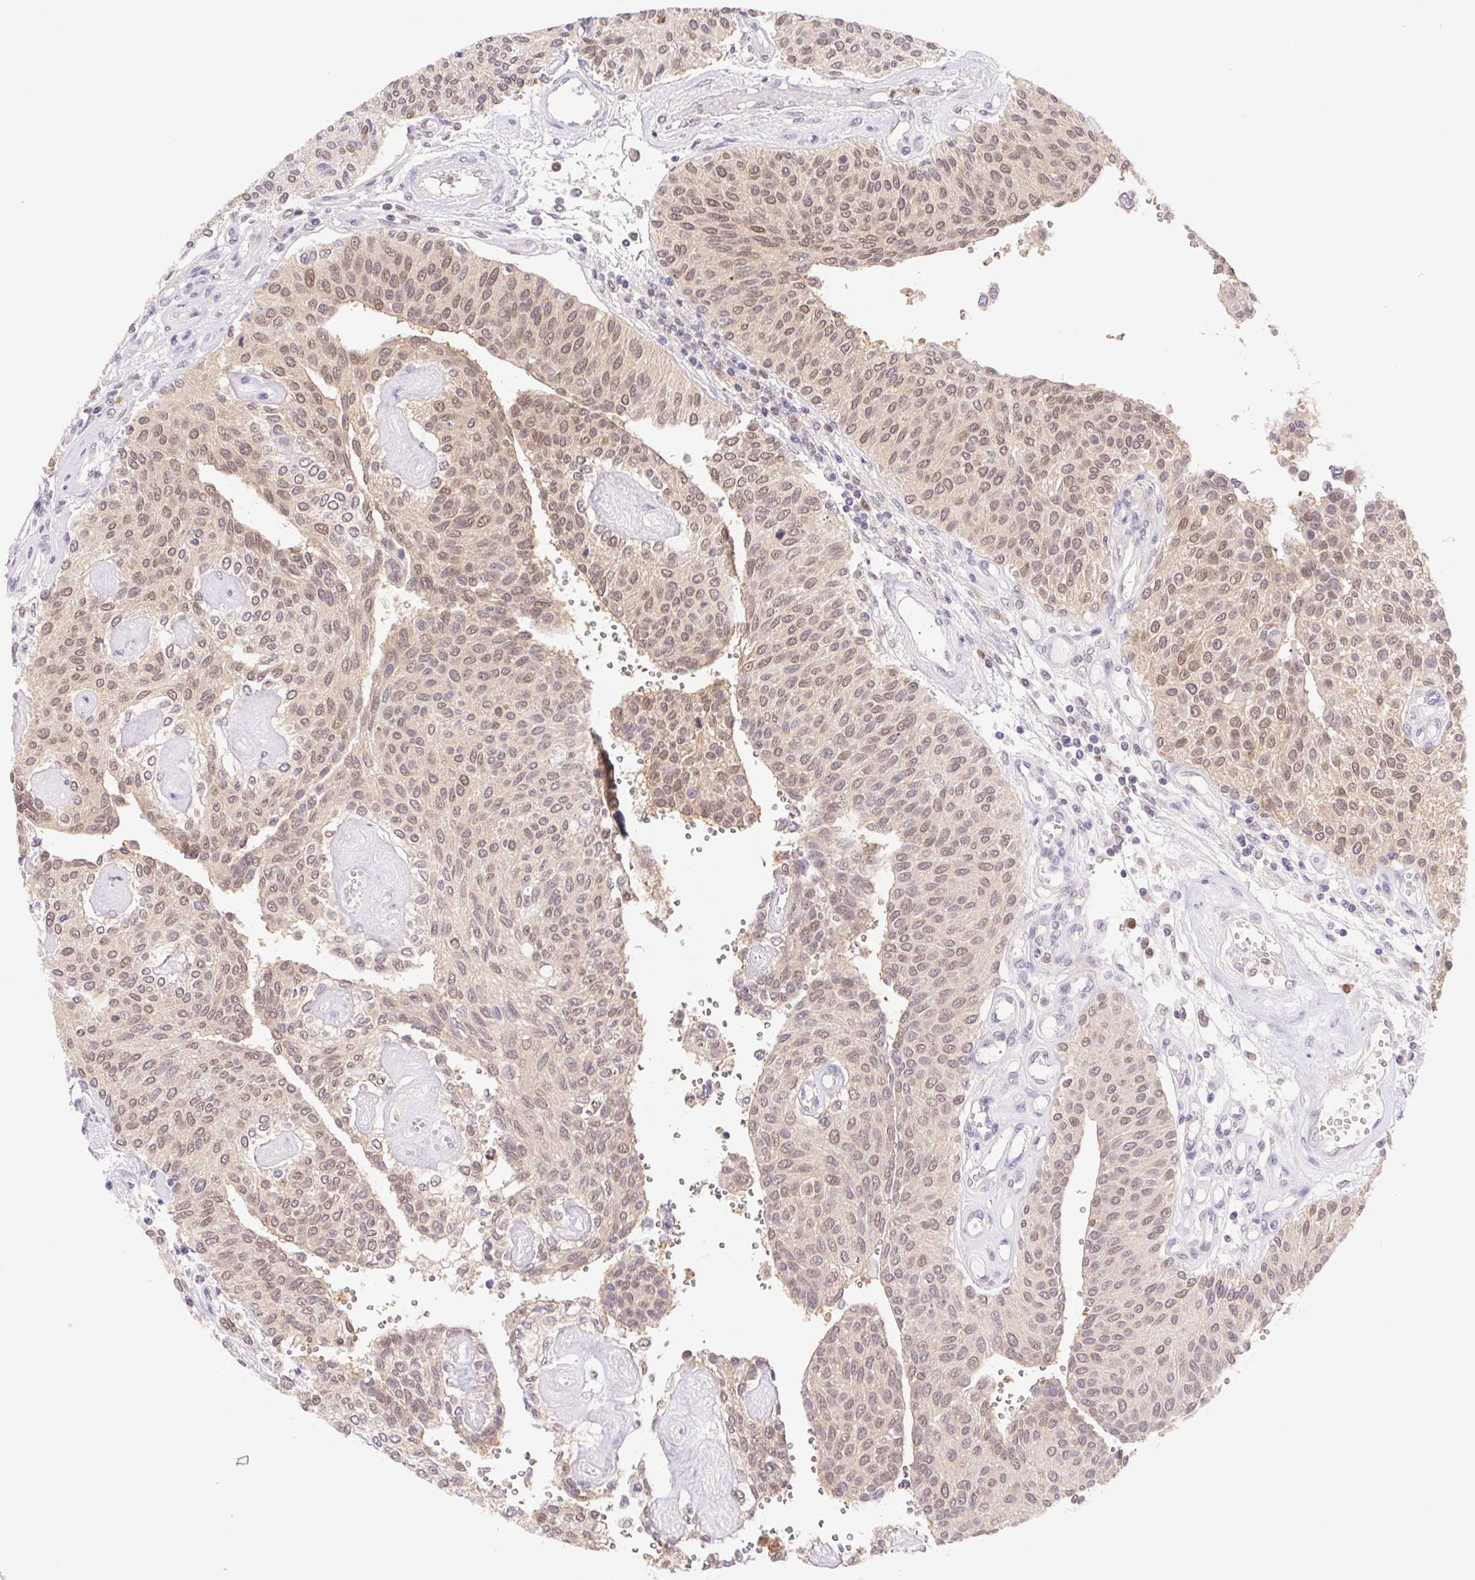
{"staining": {"intensity": "moderate", "quantity": ">75%", "location": "nuclear"}, "tissue": "urothelial cancer", "cell_type": "Tumor cells", "image_type": "cancer", "snomed": [{"axis": "morphology", "description": "Urothelial carcinoma, NOS"}, {"axis": "topography", "description": "Urinary bladder"}], "caption": "IHC histopathology image of neoplastic tissue: transitional cell carcinoma stained using immunohistochemistry (IHC) exhibits medium levels of moderate protein expression localized specifically in the nuclear of tumor cells, appearing as a nuclear brown color.", "gene": "L3MBTL4", "patient": {"sex": "male", "age": 55}}